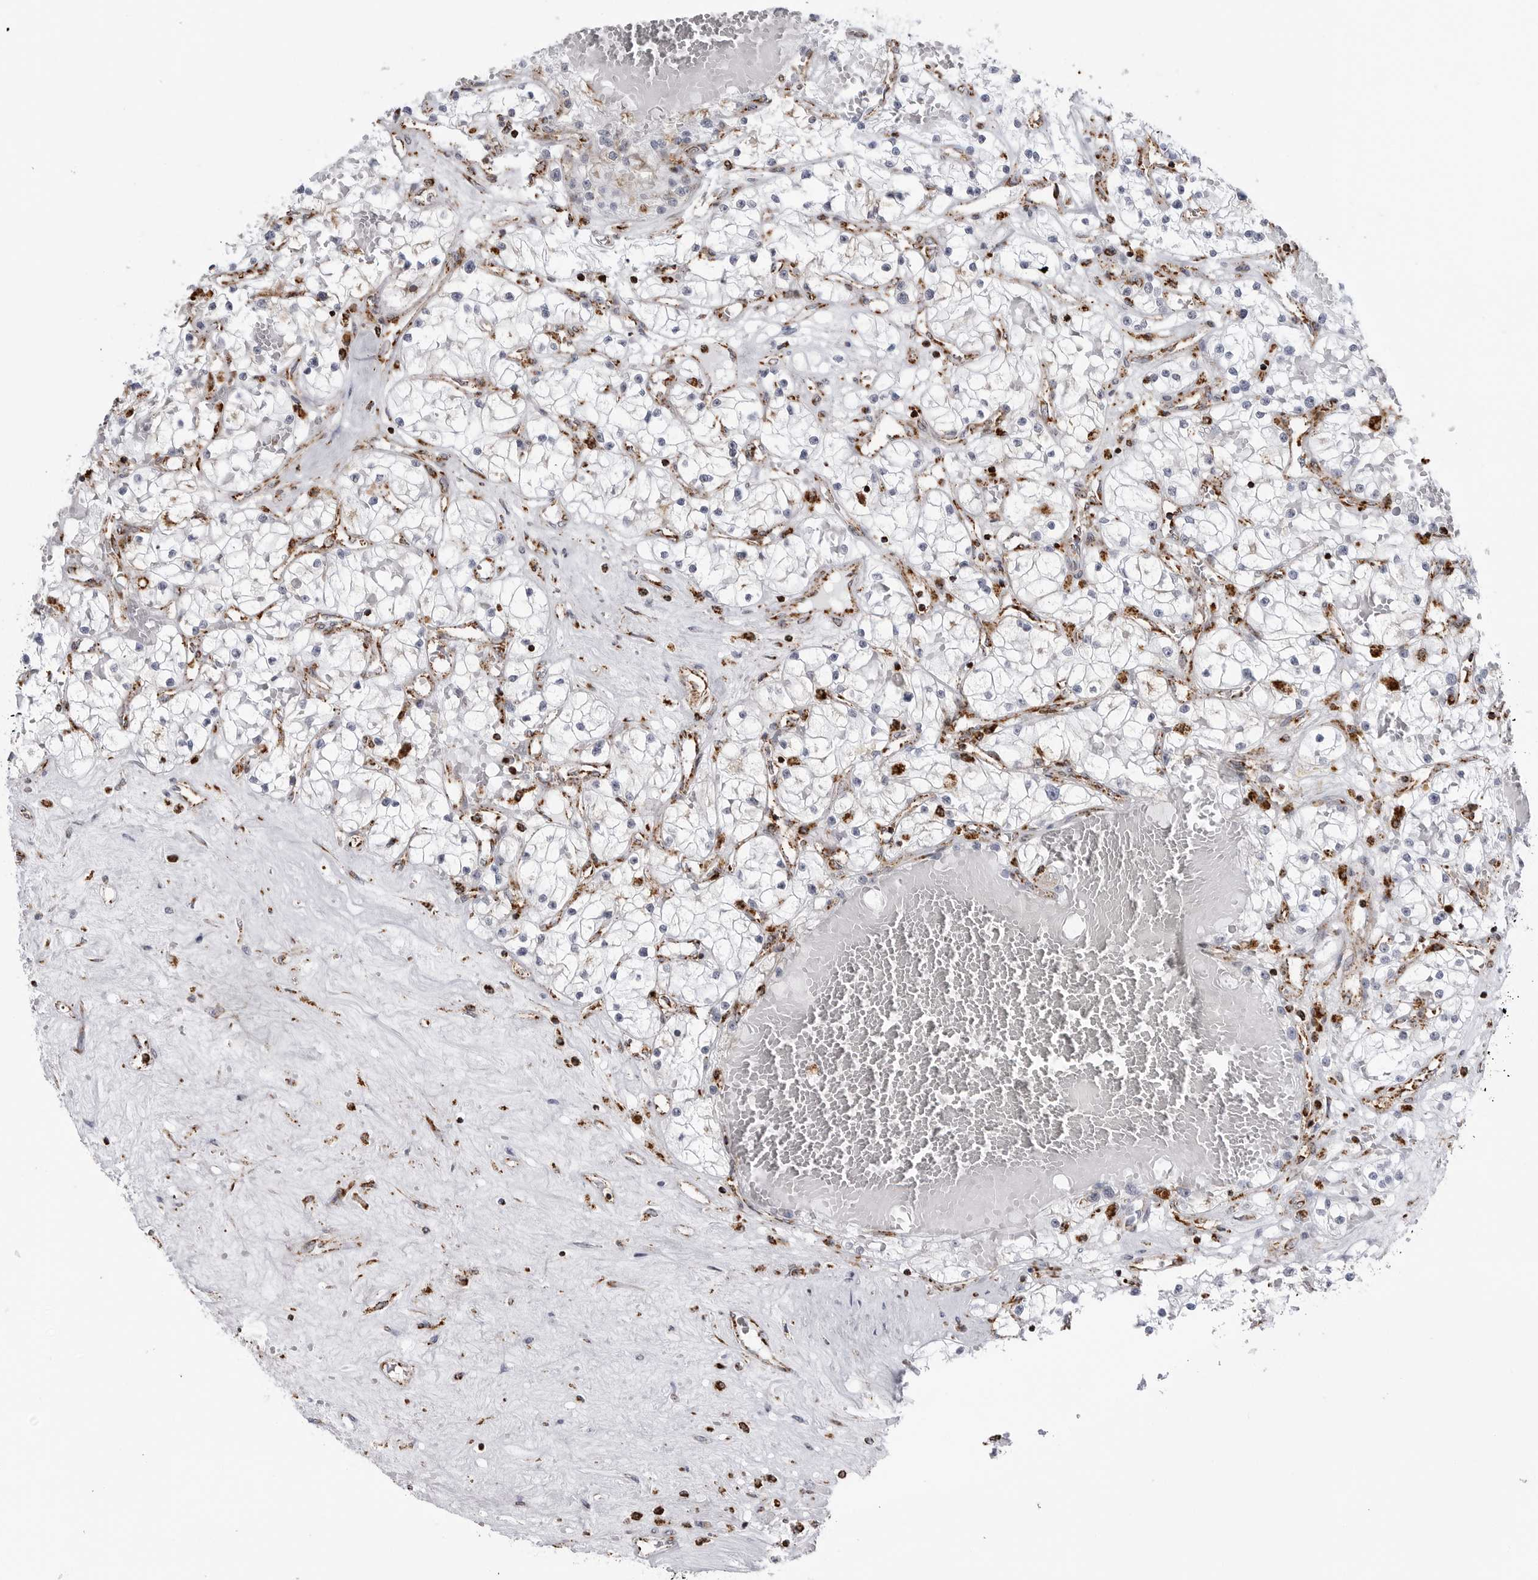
{"staining": {"intensity": "negative", "quantity": "none", "location": "none"}, "tissue": "renal cancer", "cell_type": "Tumor cells", "image_type": "cancer", "snomed": [{"axis": "morphology", "description": "Normal tissue, NOS"}, {"axis": "morphology", "description": "Adenocarcinoma, NOS"}, {"axis": "topography", "description": "Kidney"}], "caption": "Immunohistochemical staining of renal adenocarcinoma exhibits no significant positivity in tumor cells.", "gene": "COX5A", "patient": {"sex": "male", "age": 68}}